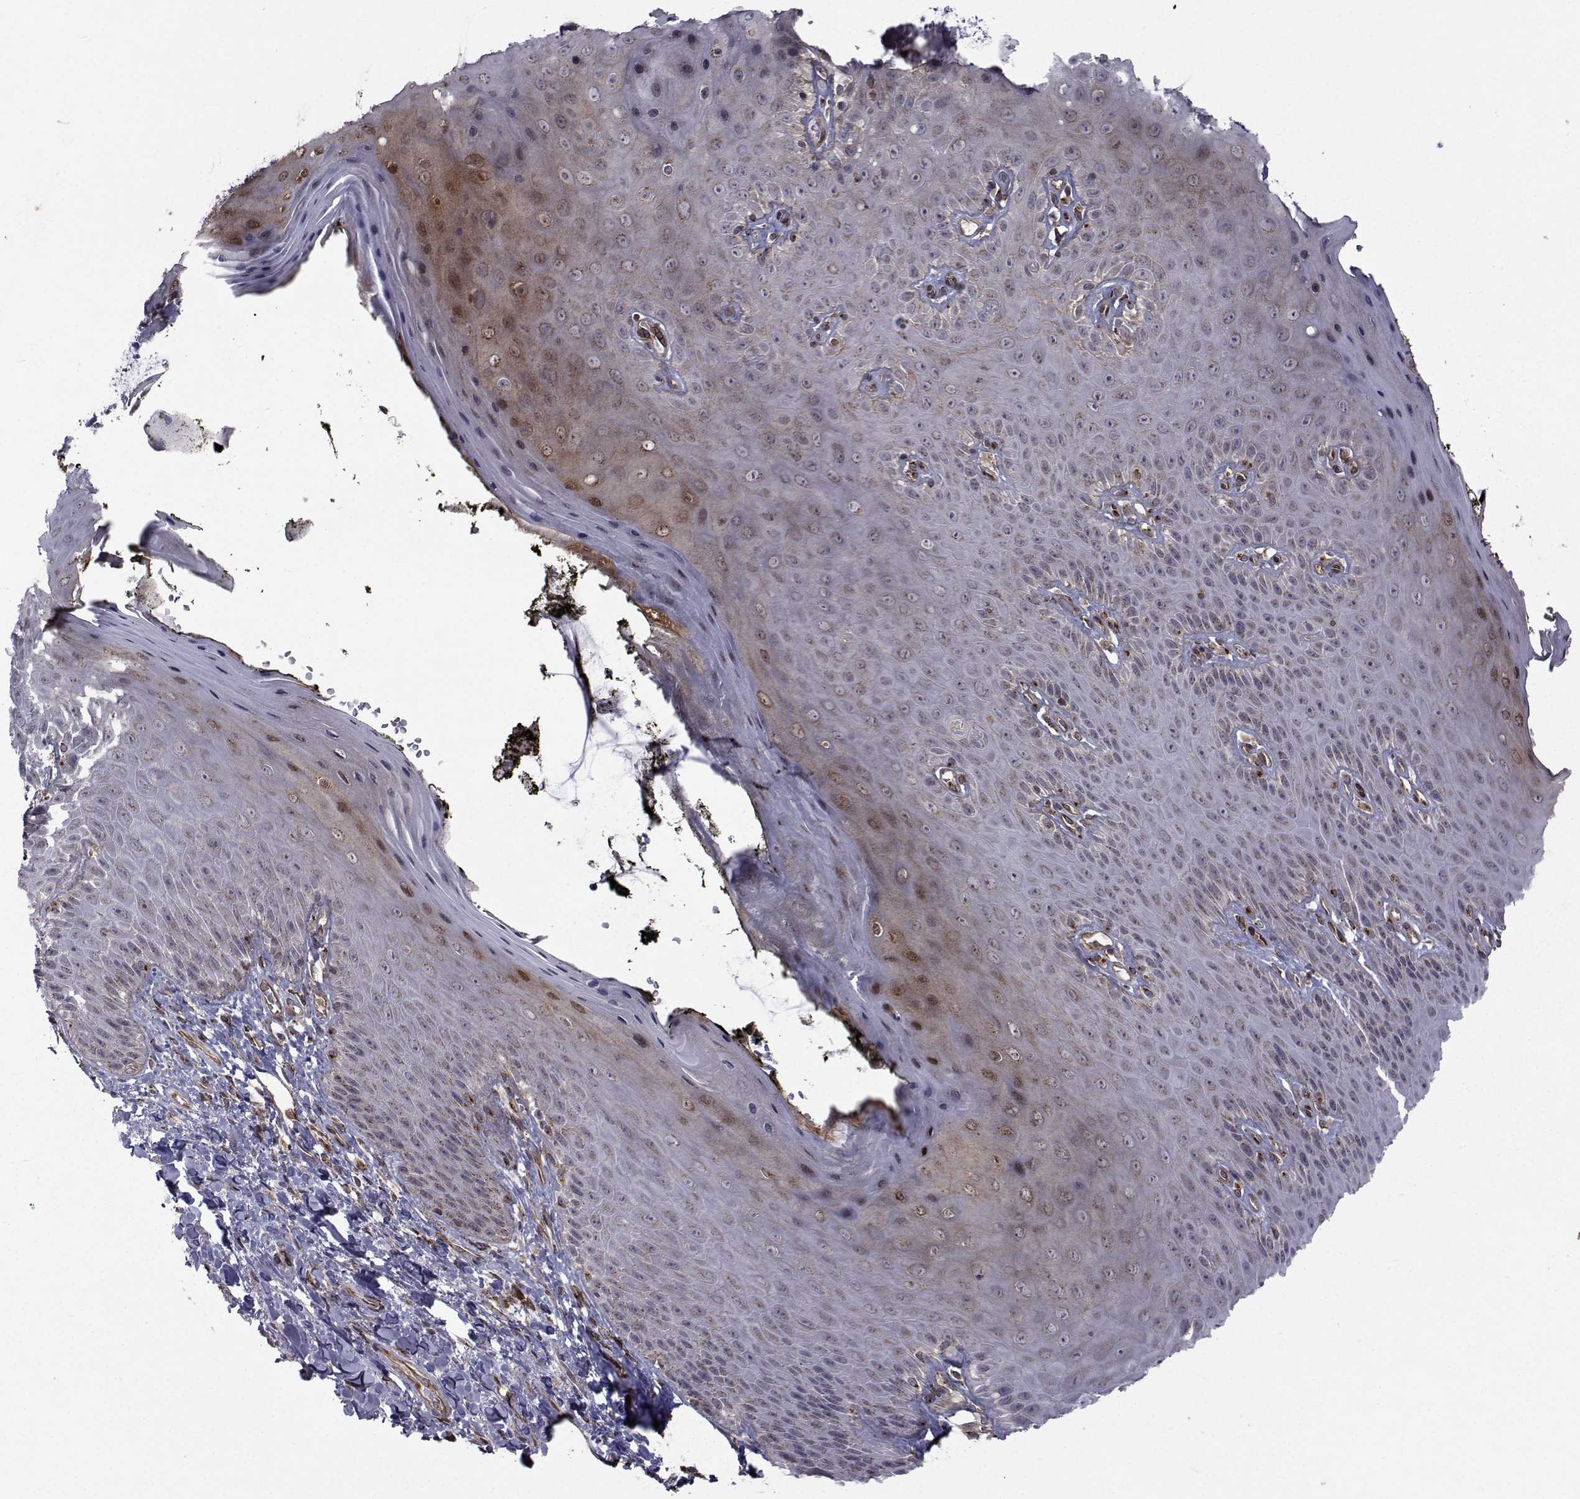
{"staining": {"intensity": "weak", "quantity": "<25%", "location": "cytoplasmic/membranous"}, "tissue": "skin", "cell_type": "Epidermal cells", "image_type": "normal", "snomed": [{"axis": "morphology", "description": "Normal tissue, NOS"}, {"axis": "topography", "description": "Anal"}, {"axis": "topography", "description": "Peripheral nerve tissue"}], "caption": "Unremarkable skin was stained to show a protein in brown. There is no significant positivity in epidermal cells.", "gene": "ATP6V1C2", "patient": {"sex": "male", "age": 53}}